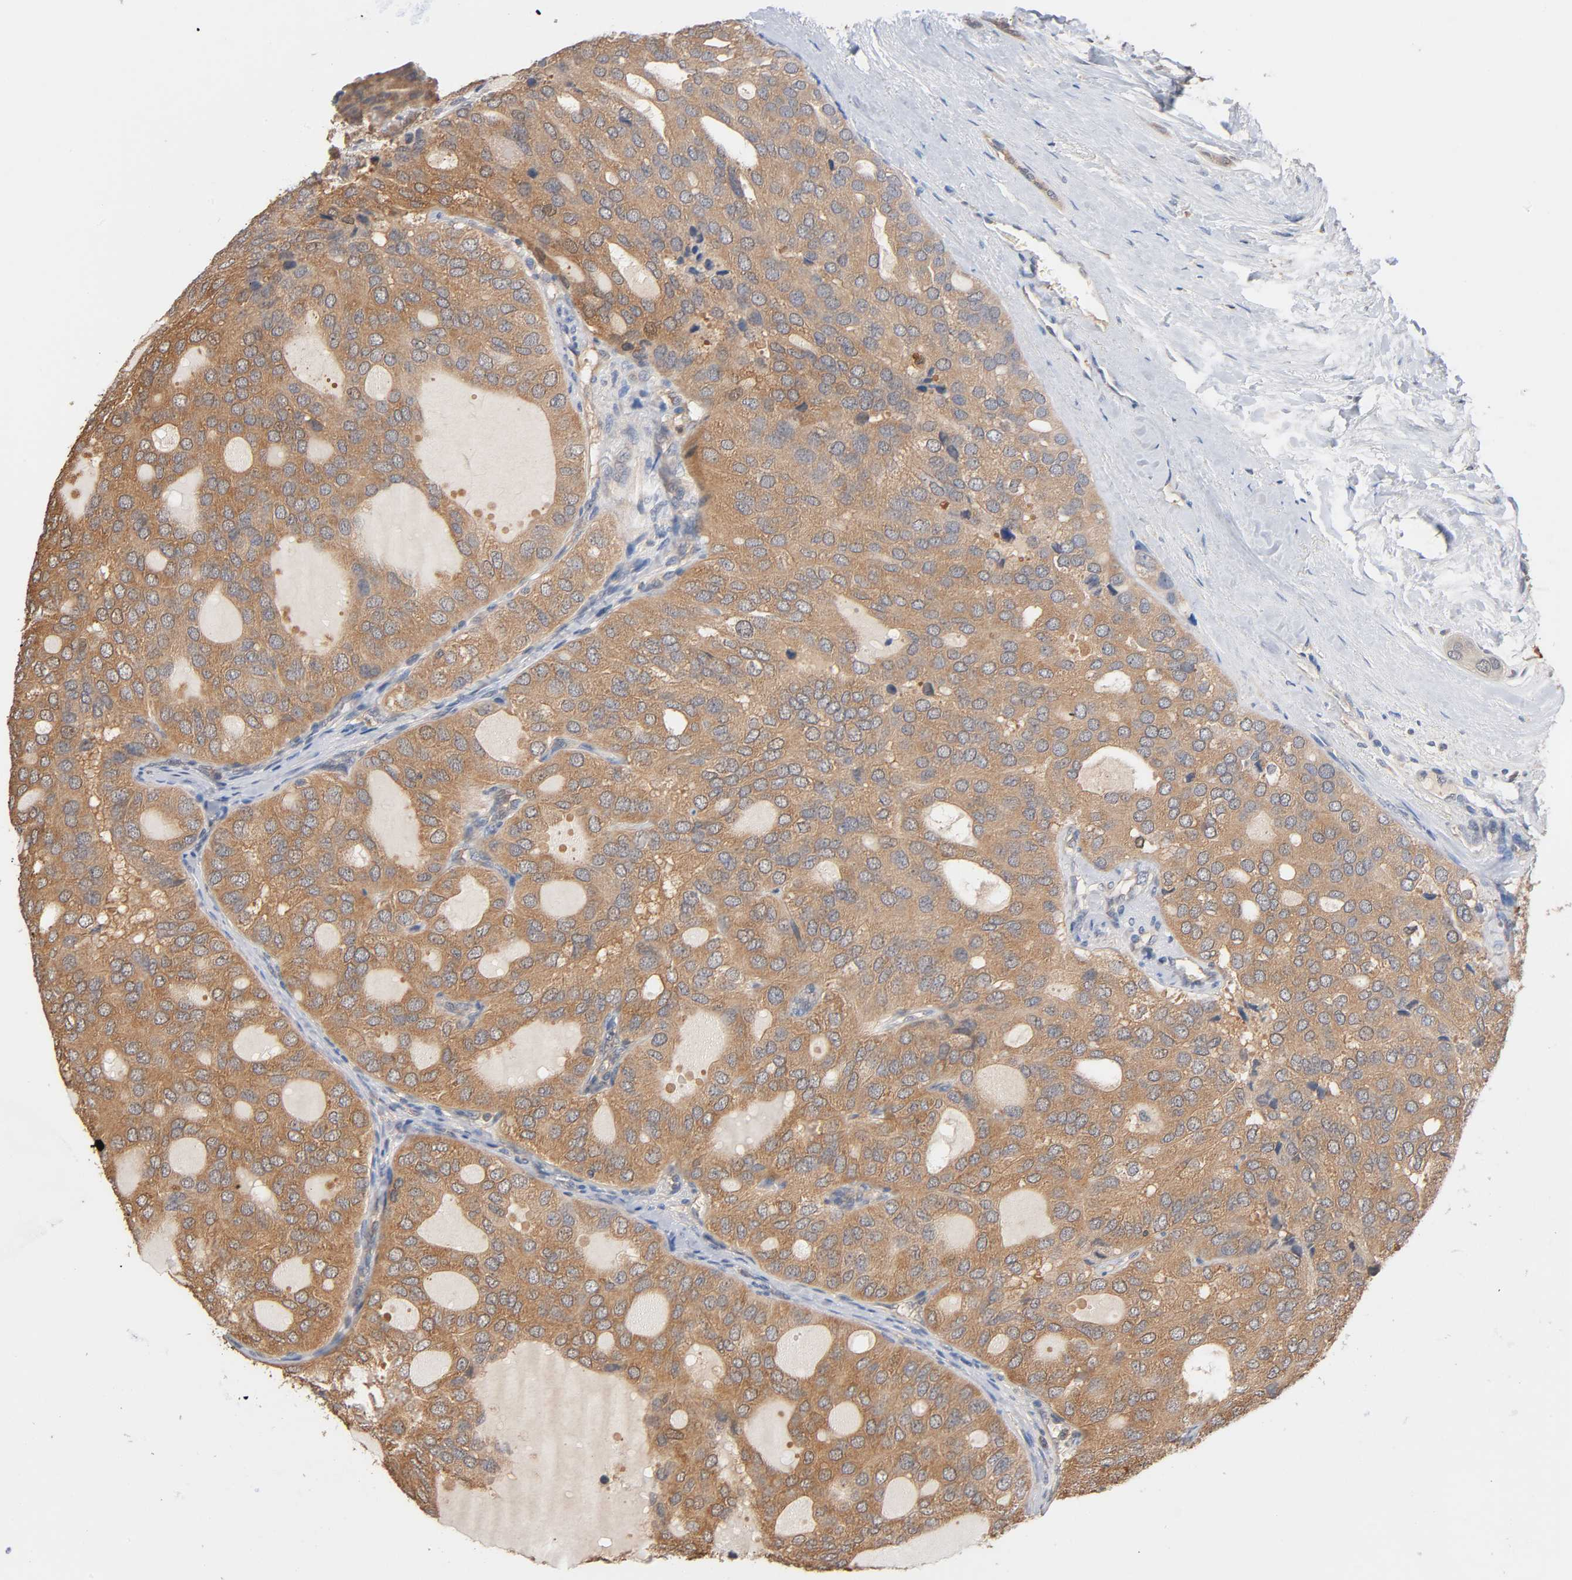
{"staining": {"intensity": "moderate", "quantity": ">75%", "location": "cytoplasmic/membranous"}, "tissue": "thyroid cancer", "cell_type": "Tumor cells", "image_type": "cancer", "snomed": [{"axis": "morphology", "description": "Follicular adenoma carcinoma, NOS"}, {"axis": "topography", "description": "Thyroid gland"}], "caption": "Follicular adenoma carcinoma (thyroid) tissue exhibits moderate cytoplasmic/membranous expression in approximately >75% of tumor cells (DAB = brown stain, brightfield microscopy at high magnification).", "gene": "ALDOA", "patient": {"sex": "male", "age": 75}}